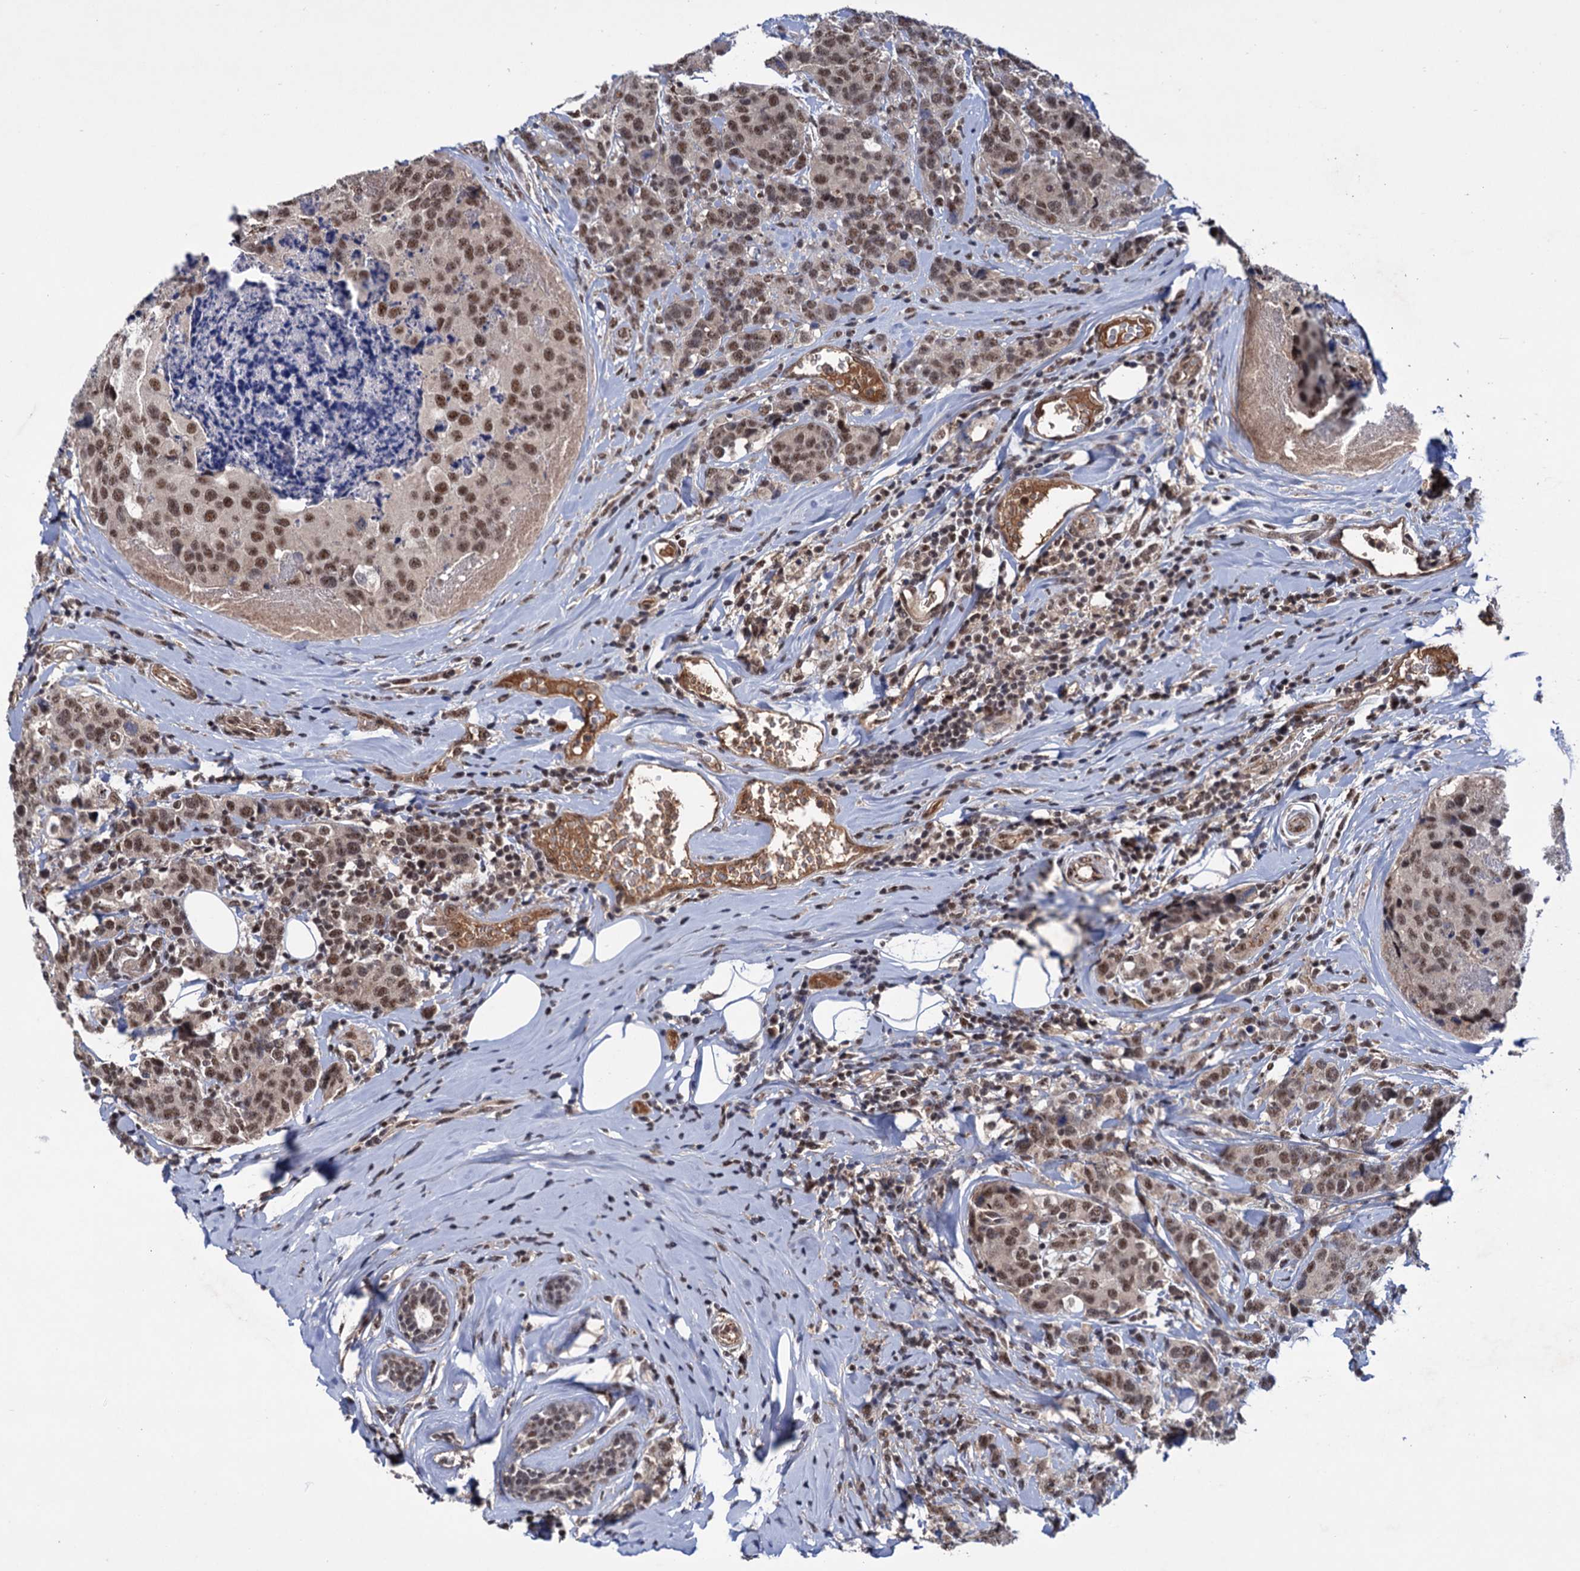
{"staining": {"intensity": "moderate", "quantity": ">75%", "location": "nuclear"}, "tissue": "breast cancer", "cell_type": "Tumor cells", "image_type": "cancer", "snomed": [{"axis": "morphology", "description": "Lobular carcinoma"}, {"axis": "topography", "description": "Breast"}], "caption": "This is a histology image of IHC staining of breast cancer (lobular carcinoma), which shows moderate expression in the nuclear of tumor cells.", "gene": "TBC1D12", "patient": {"sex": "female", "age": 59}}